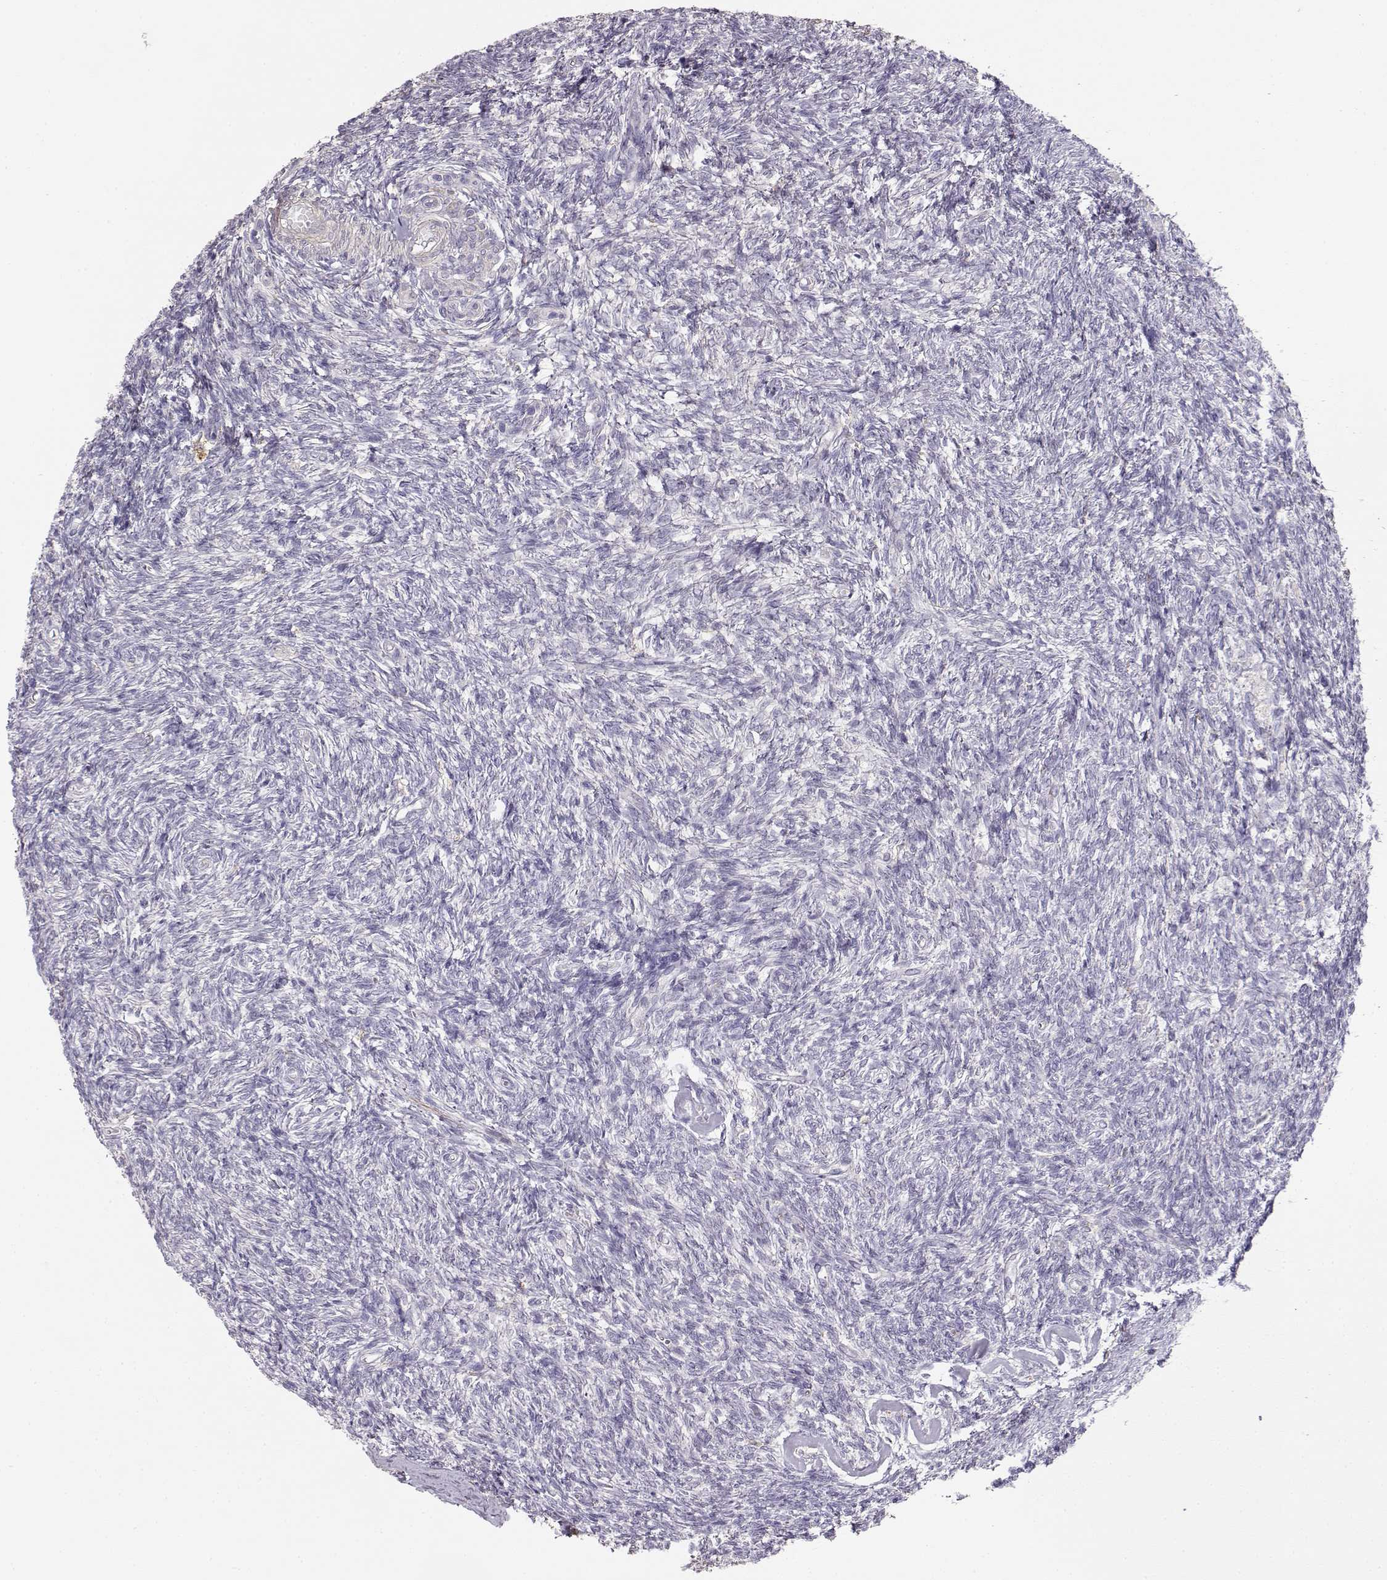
{"staining": {"intensity": "weak", "quantity": "25%-75%", "location": "cytoplasmic/membranous"}, "tissue": "ovary", "cell_type": "Follicle cells", "image_type": "normal", "snomed": [{"axis": "morphology", "description": "Normal tissue, NOS"}, {"axis": "topography", "description": "Ovary"}], "caption": "The photomicrograph shows staining of benign ovary, revealing weak cytoplasmic/membranous protein expression (brown color) within follicle cells. Using DAB (3,3'-diaminobenzidine) (brown) and hematoxylin (blue) stains, captured at high magnification using brightfield microscopy.", "gene": "DAPL1", "patient": {"sex": "female", "age": 43}}